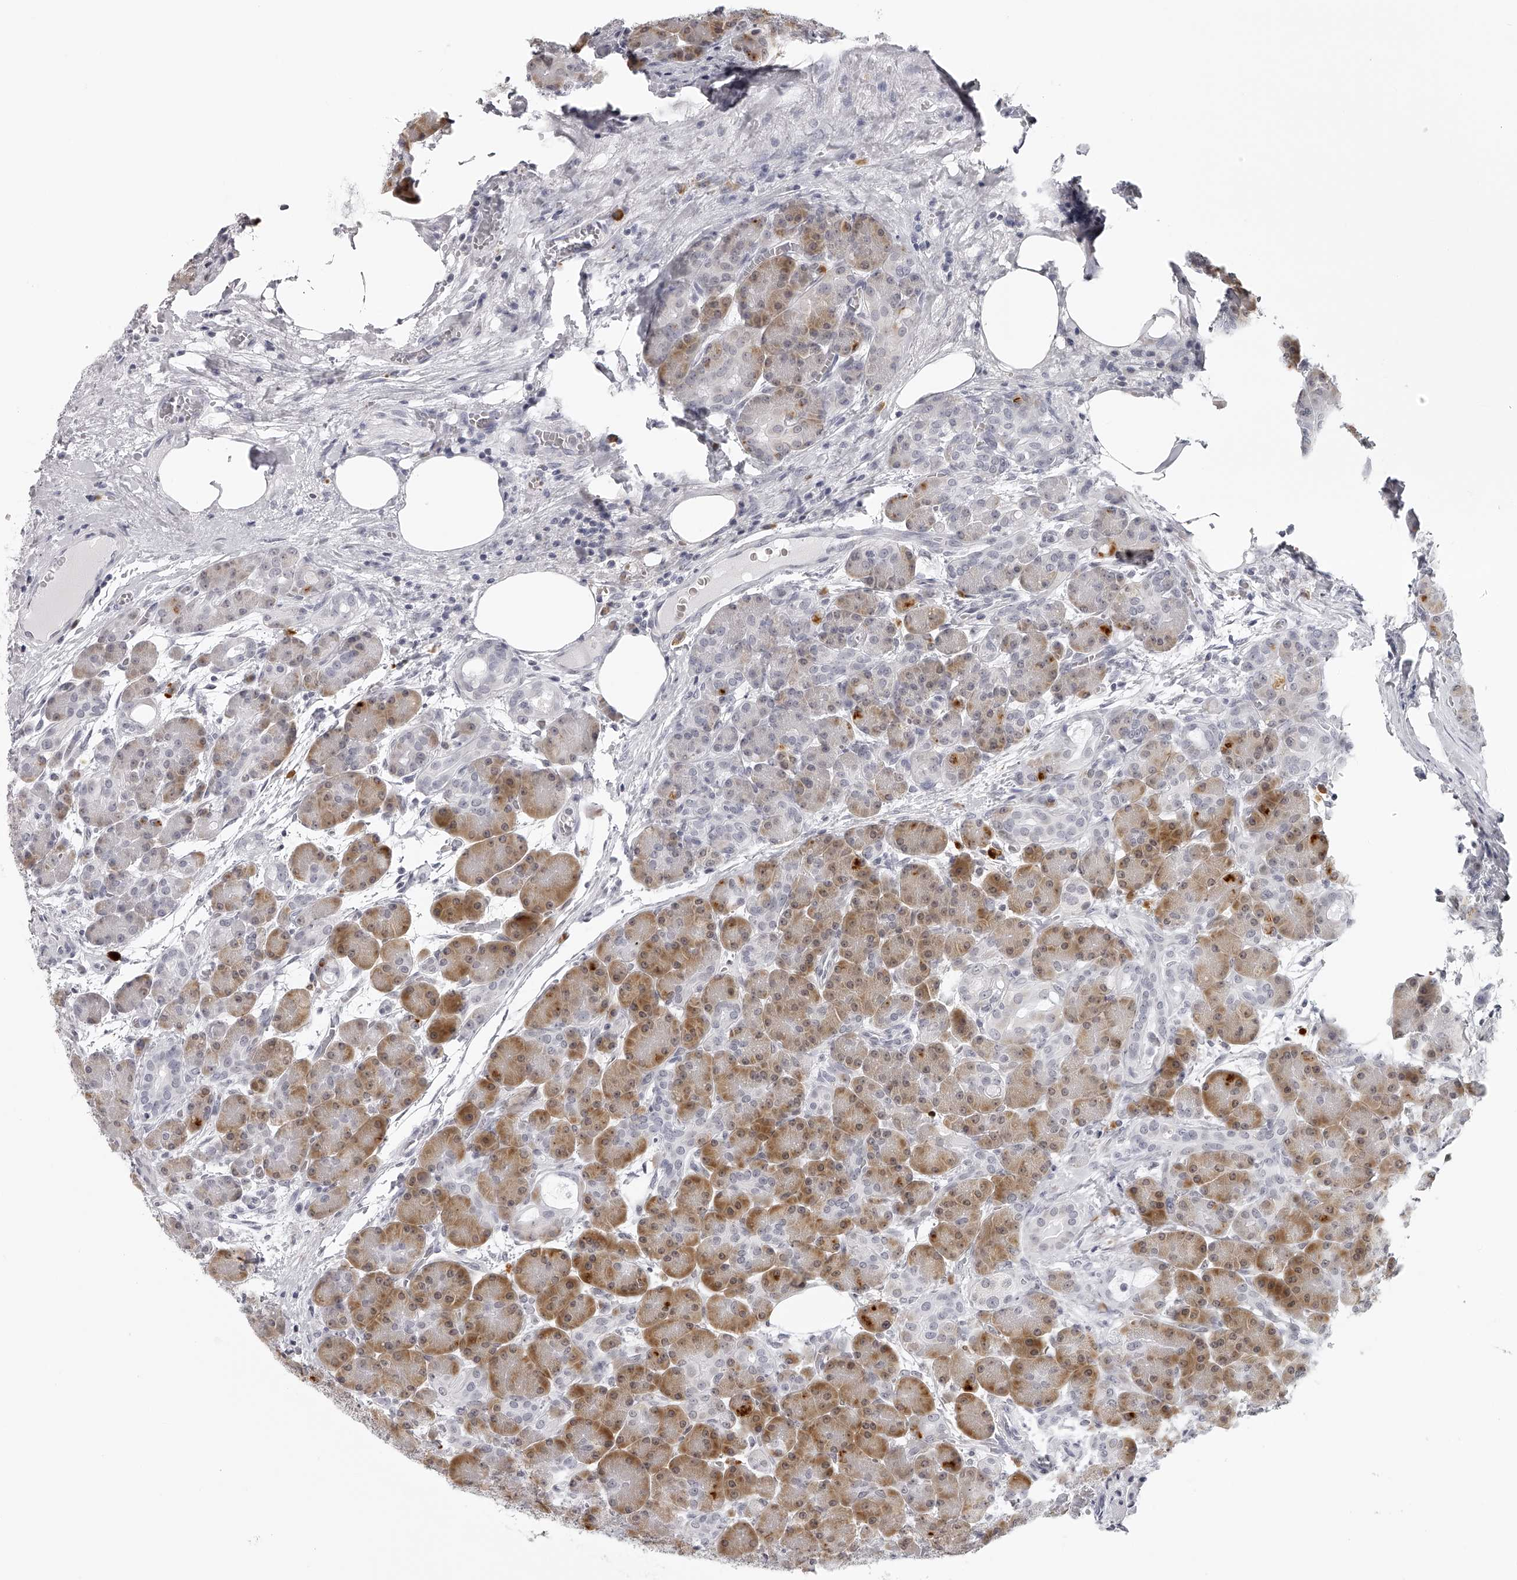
{"staining": {"intensity": "moderate", "quantity": ">75%", "location": "cytoplasmic/membranous,nuclear"}, "tissue": "pancreas", "cell_type": "Exocrine glandular cells", "image_type": "normal", "snomed": [{"axis": "morphology", "description": "Normal tissue, NOS"}, {"axis": "topography", "description": "Pancreas"}], "caption": "IHC (DAB (3,3'-diaminobenzidine)) staining of normal pancreas exhibits moderate cytoplasmic/membranous,nuclear protein staining in approximately >75% of exocrine glandular cells.", "gene": "SEC11C", "patient": {"sex": "male", "age": 63}}